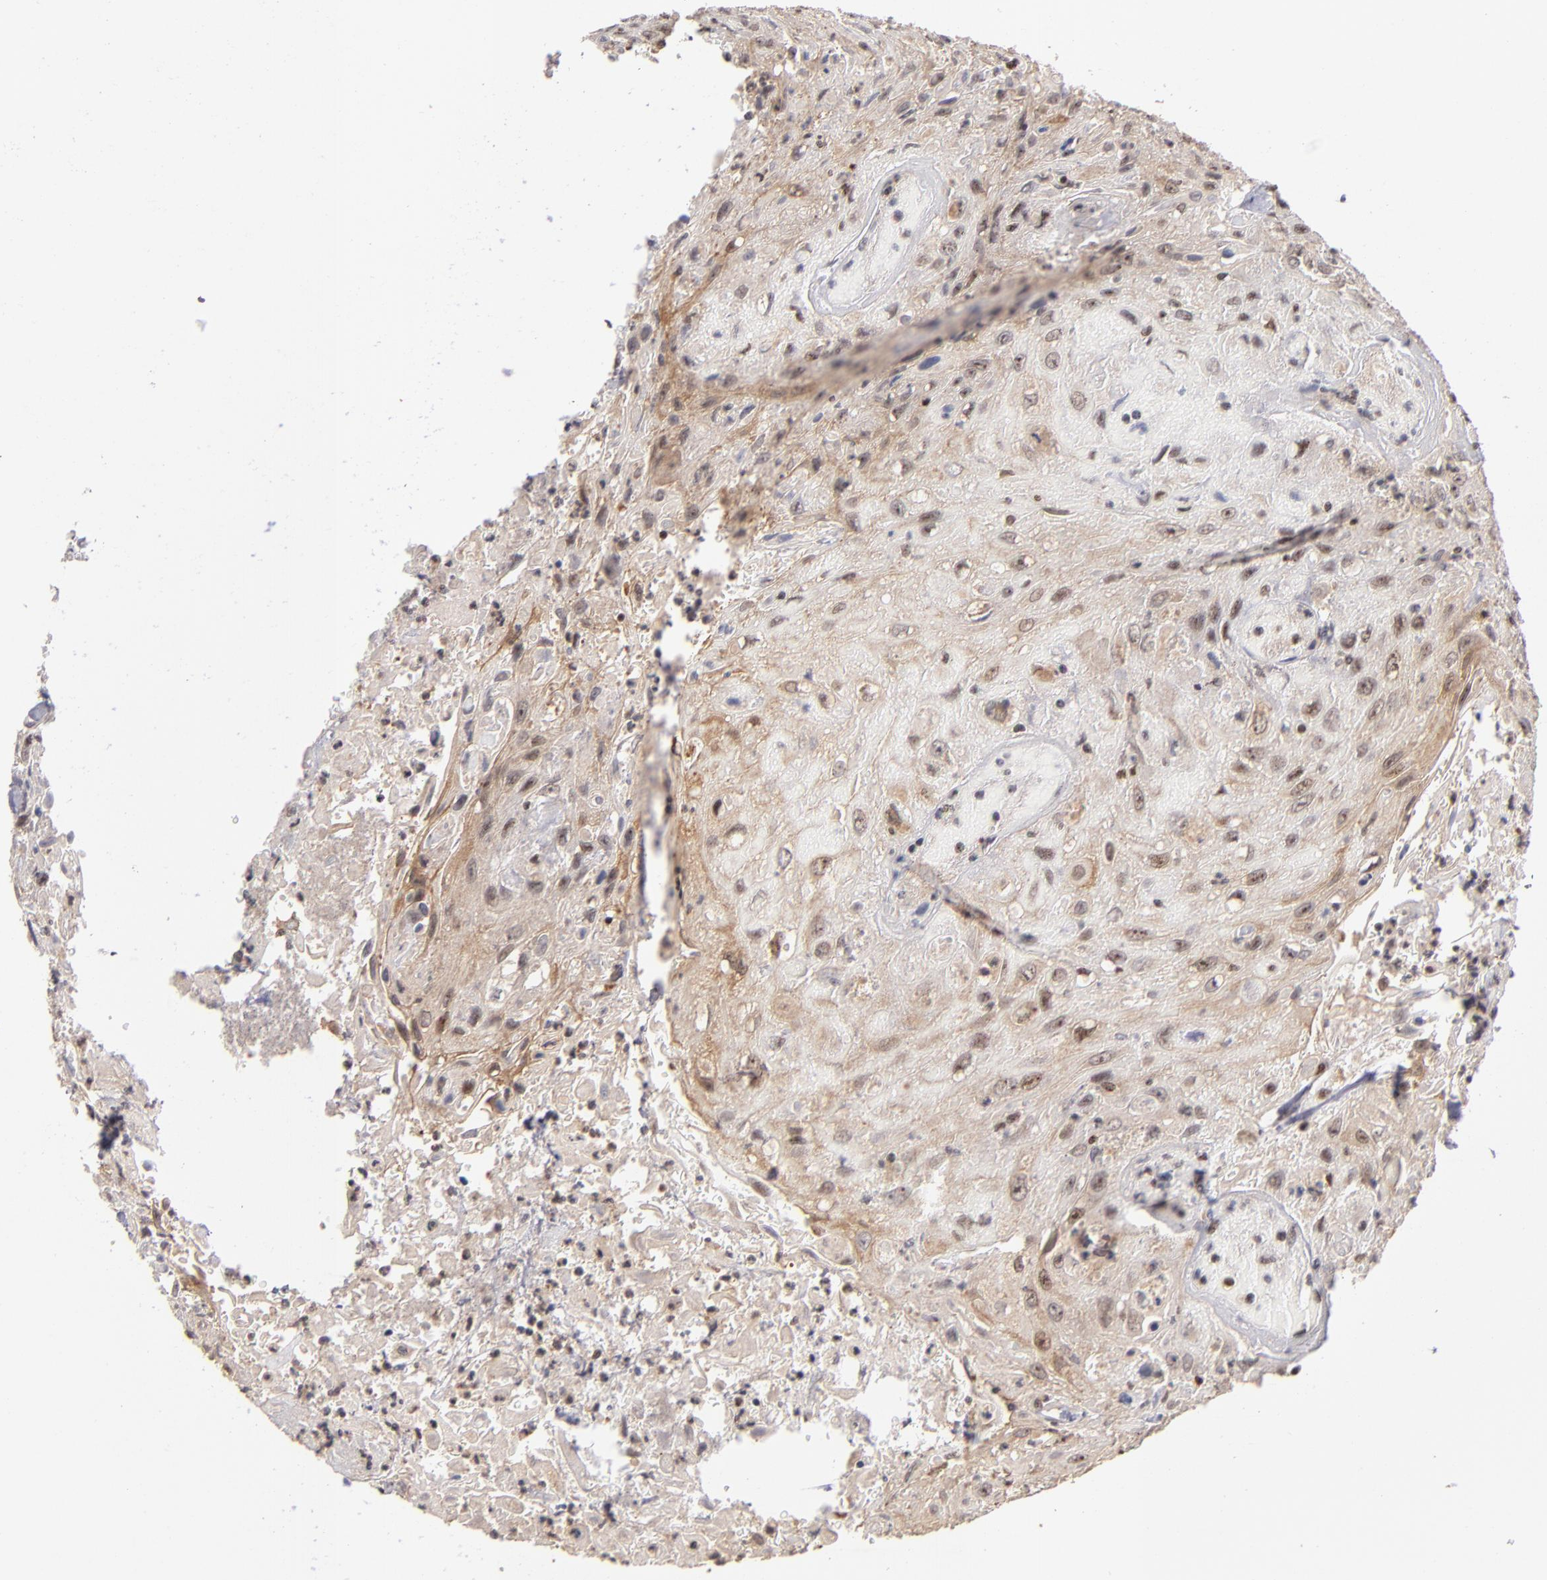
{"staining": {"intensity": "moderate", "quantity": ">75%", "location": "cytoplasmic/membranous,nuclear"}, "tissue": "urothelial cancer", "cell_type": "Tumor cells", "image_type": "cancer", "snomed": [{"axis": "morphology", "description": "Urothelial carcinoma, High grade"}, {"axis": "topography", "description": "Urinary bladder"}], "caption": "Immunohistochemical staining of human high-grade urothelial carcinoma reveals medium levels of moderate cytoplasmic/membranous and nuclear positivity in about >75% of tumor cells.", "gene": "PCNX4", "patient": {"sex": "female", "age": 84}}